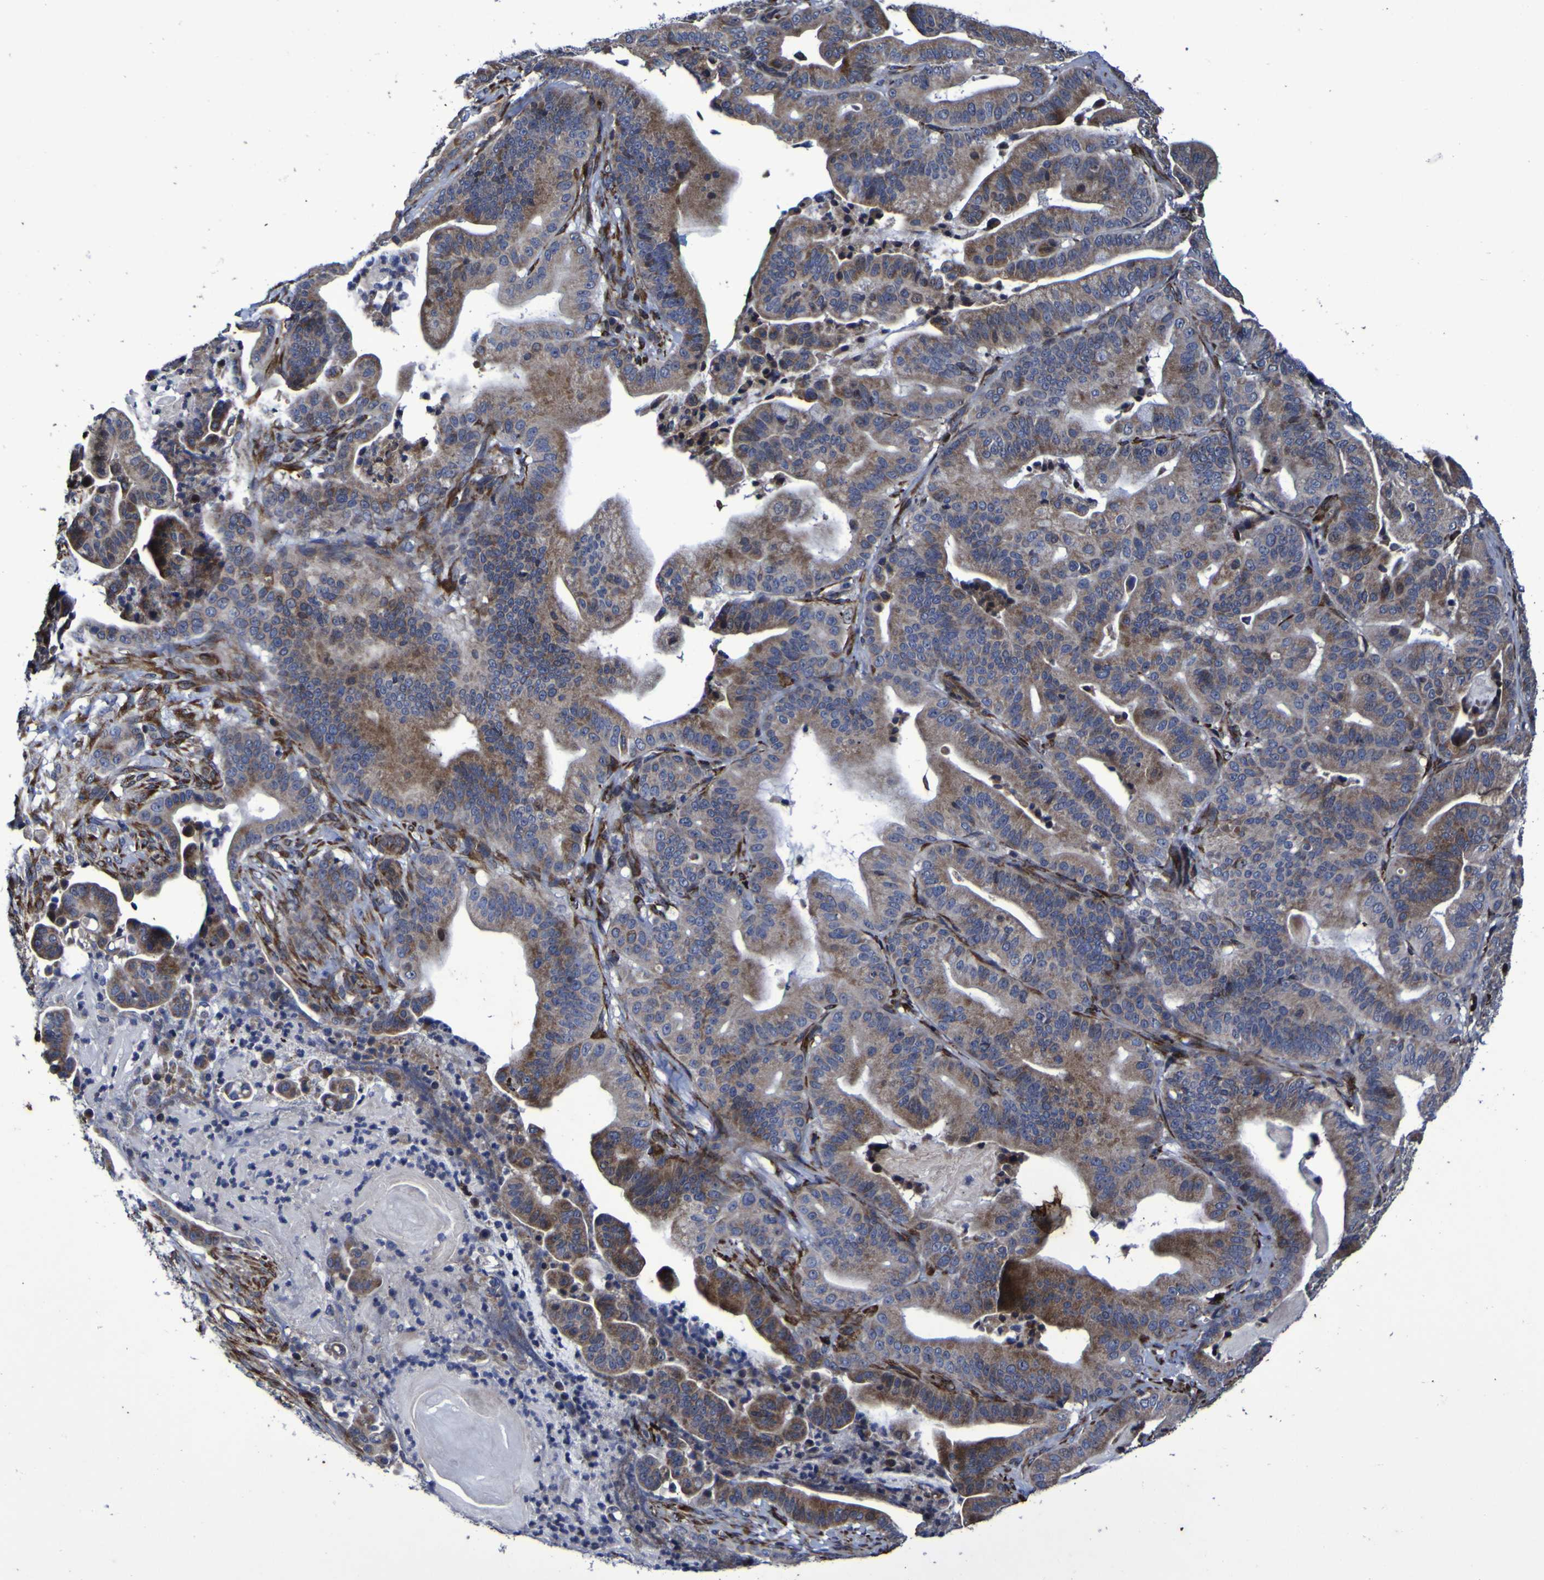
{"staining": {"intensity": "moderate", "quantity": ">75%", "location": "cytoplasmic/membranous"}, "tissue": "pancreatic cancer", "cell_type": "Tumor cells", "image_type": "cancer", "snomed": [{"axis": "morphology", "description": "Adenocarcinoma, NOS"}, {"axis": "topography", "description": "Pancreas"}], "caption": "DAB (3,3'-diaminobenzidine) immunohistochemical staining of human adenocarcinoma (pancreatic) displays moderate cytoplasmic/membranous protein expression in approximately >75% of tumor cells.", "gene": "P3H1", "patient": {"sex": "male", "age": 63}}